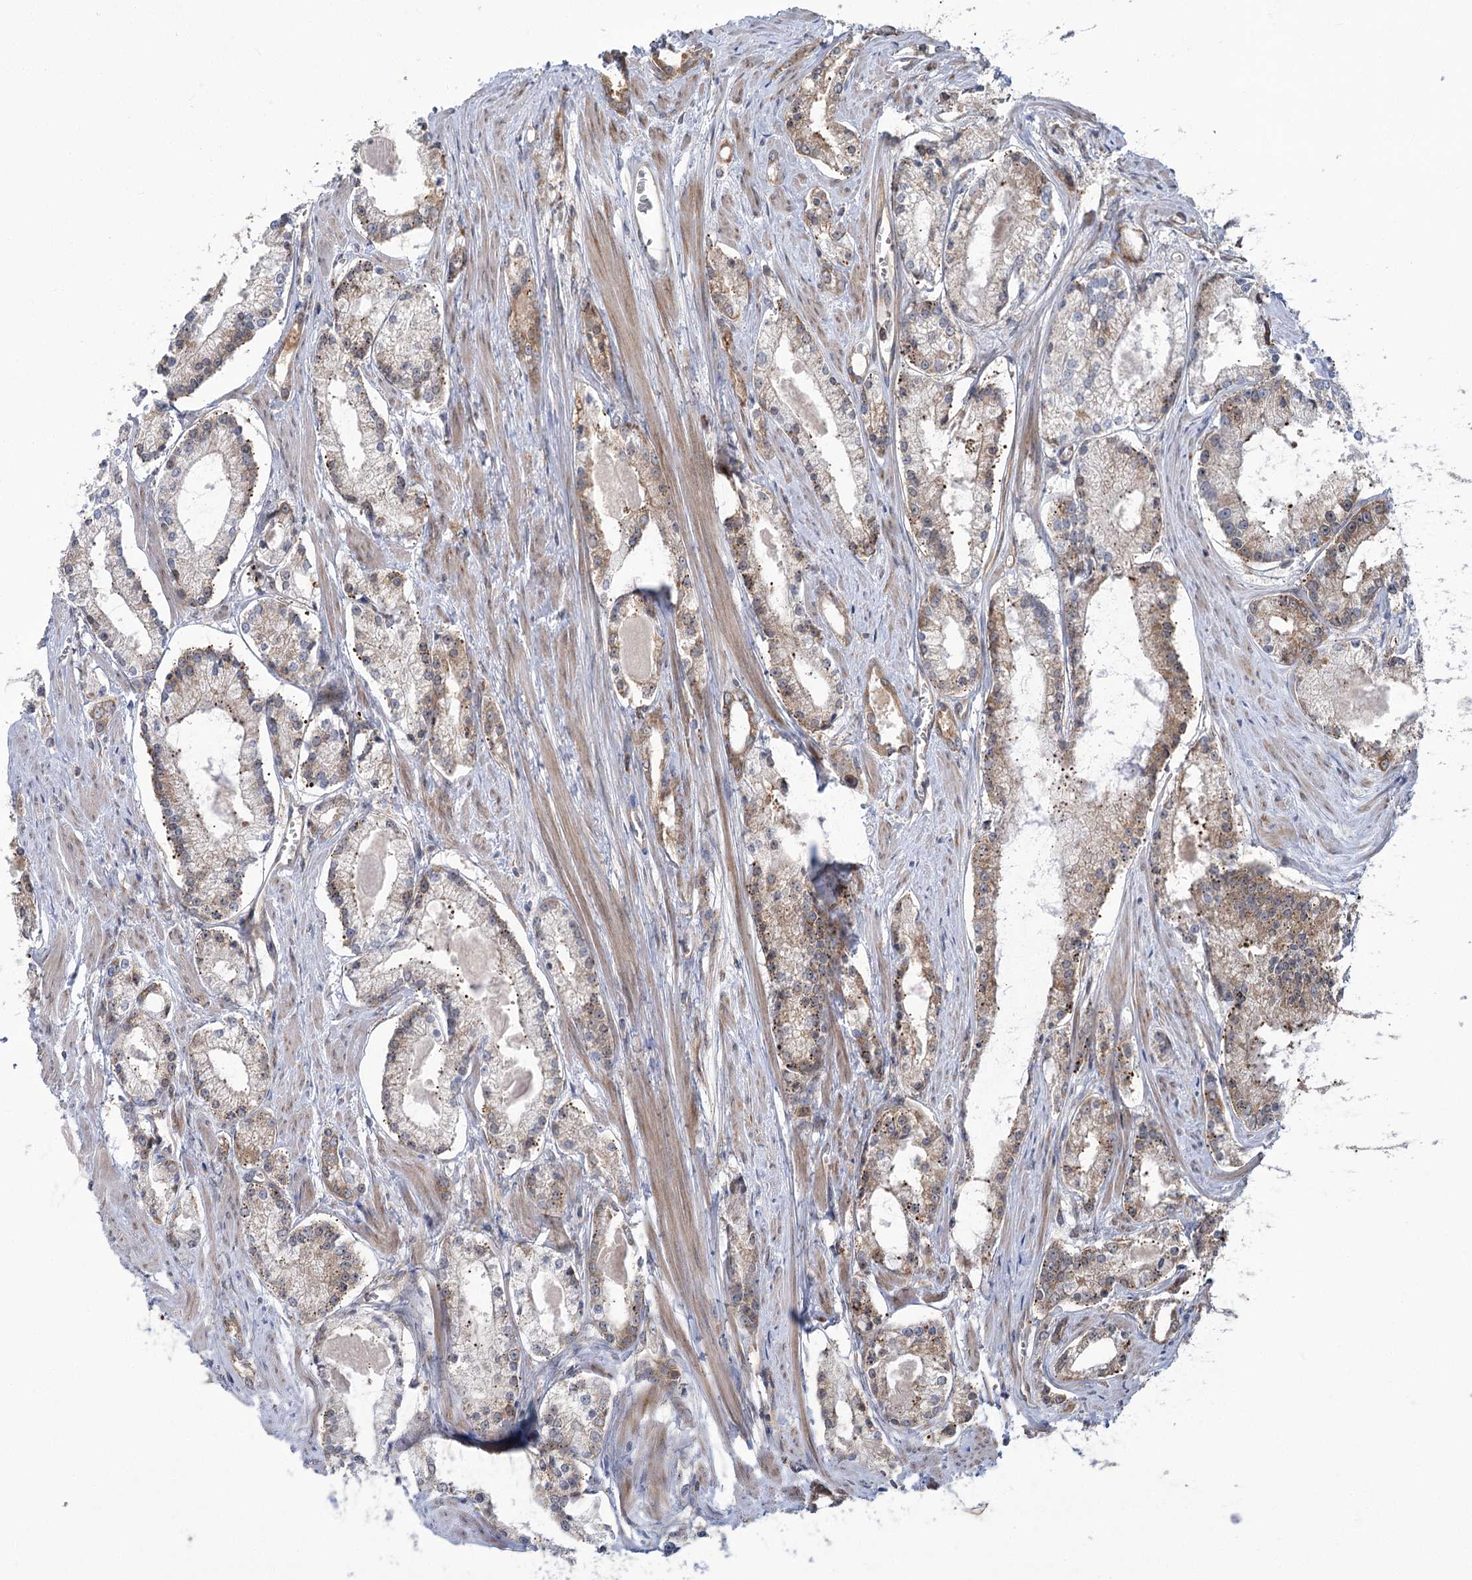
{"staining": {"intensity": "moderate", "quantity": "25%-75%", "location": "cytoplasmic/membranous"}, "tissue": "prostate cancer", "cell_type": "Tumor cells", "image_type": "cancer", "snomed": [{"axis": "morphology", "description": "Adenocarcinoma, Low grade"}, {"axis": "topography", "description": "Prostate"}], "caption": "A high-resolution micrograph shows IHC staining of low-grade adenocarcinoma (prostate), which displays moderate cytoplasmic/membranous positivity in about 25%-75% of tumor cells.", "gene": "VWA2", "patient": {"sex": "male", "age": 54}}